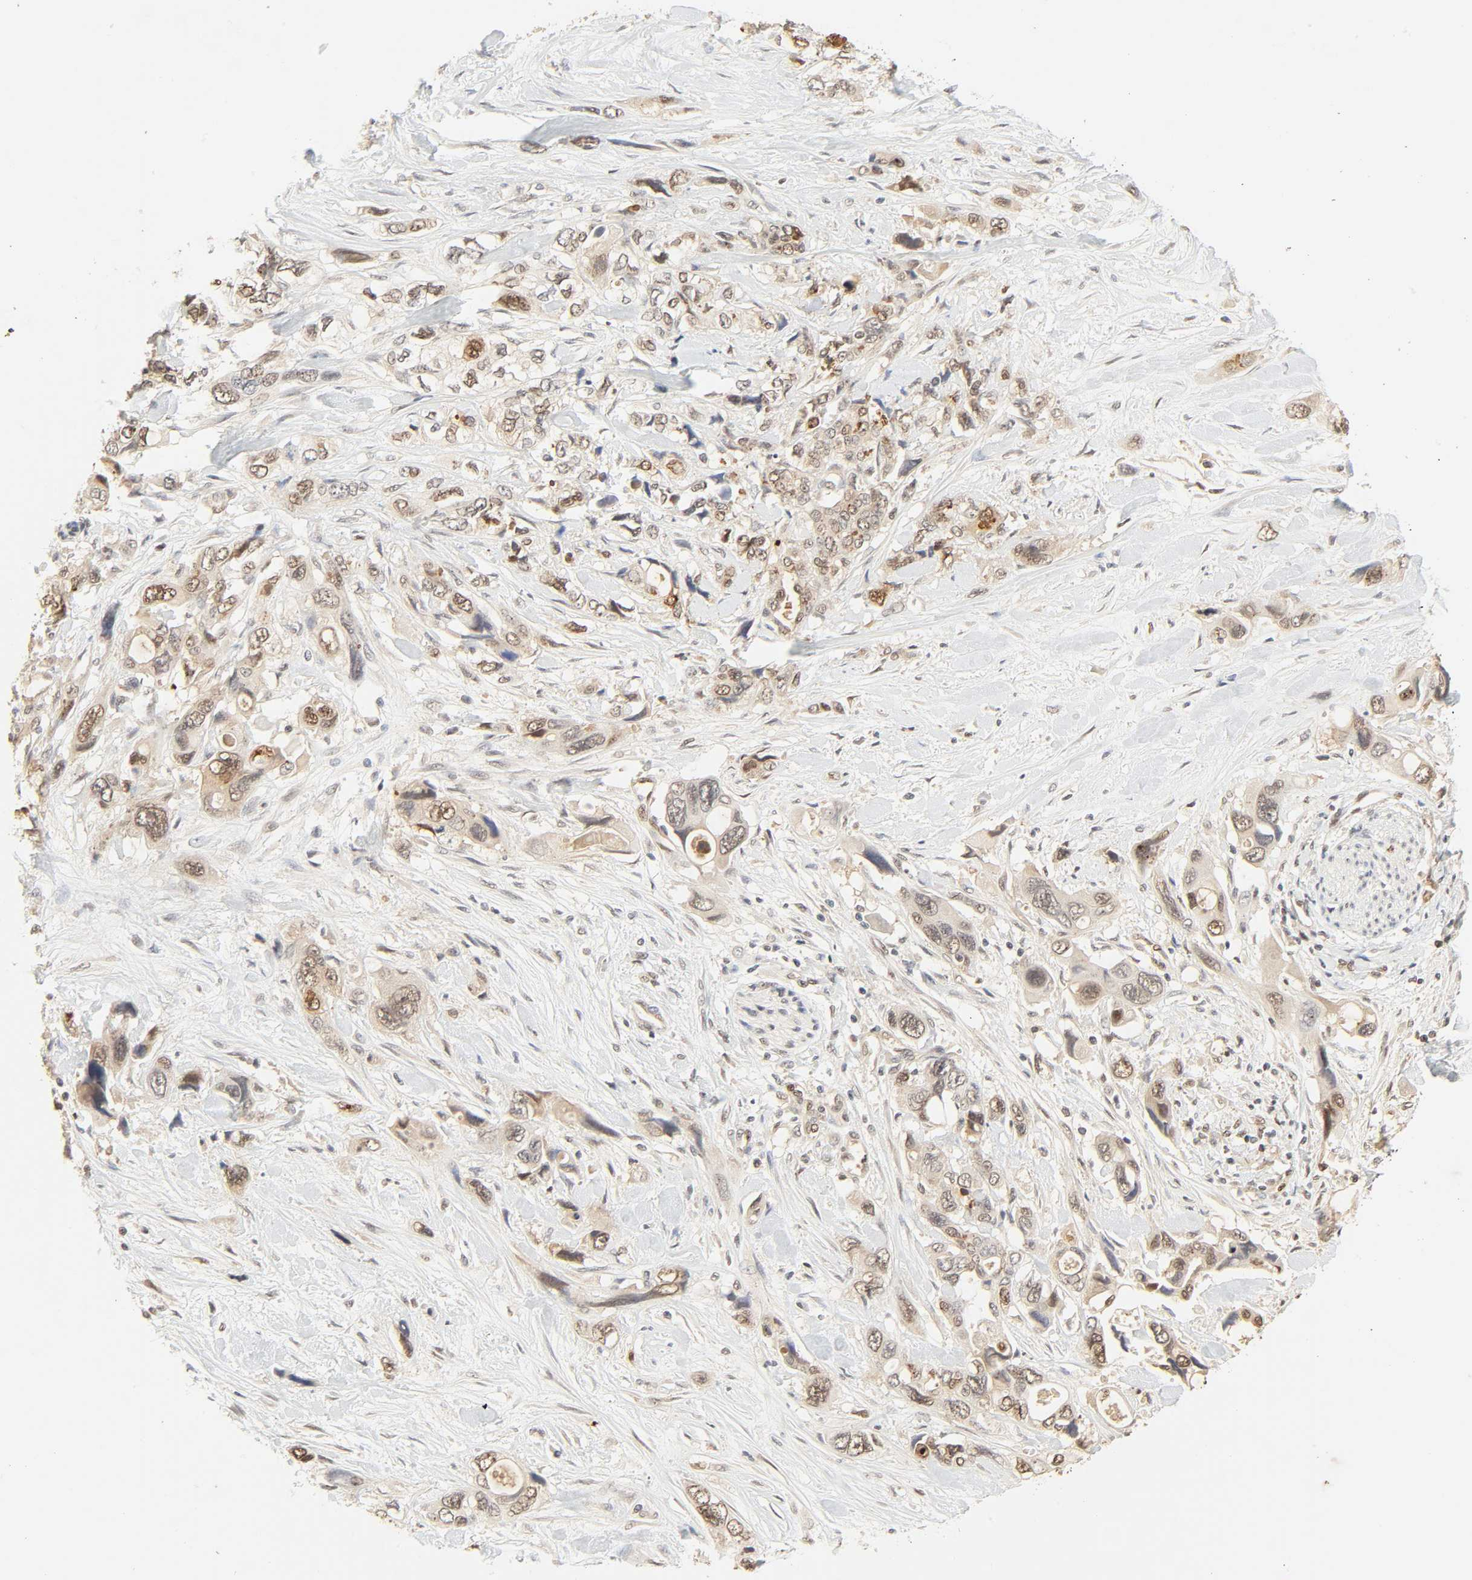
{"staining": {"intensity": "moderate", "quantity": "25%-75%", "location": "nuclear"}, "tissue": "pancreatic cancer", "cell_type": "Tumor cells", "image_type": "cancer", "snomed": [{"axis": "morphology", "description": "Adenocarcinoma, NOS"}, {"axis": "topography", "description": "Pancreas"}], "caption": "A medium amount of moderate nuclear staining is appreciated in about 25%-75% of tumor cells in pancreatic adenocarcinoma tissue. (DAB (3,3'-diaminobenzidine) IHC, brown staining for protein, blue staining for nuclei).", "gene": "UBC", "patient": {"sex": "male", "age": 46}}